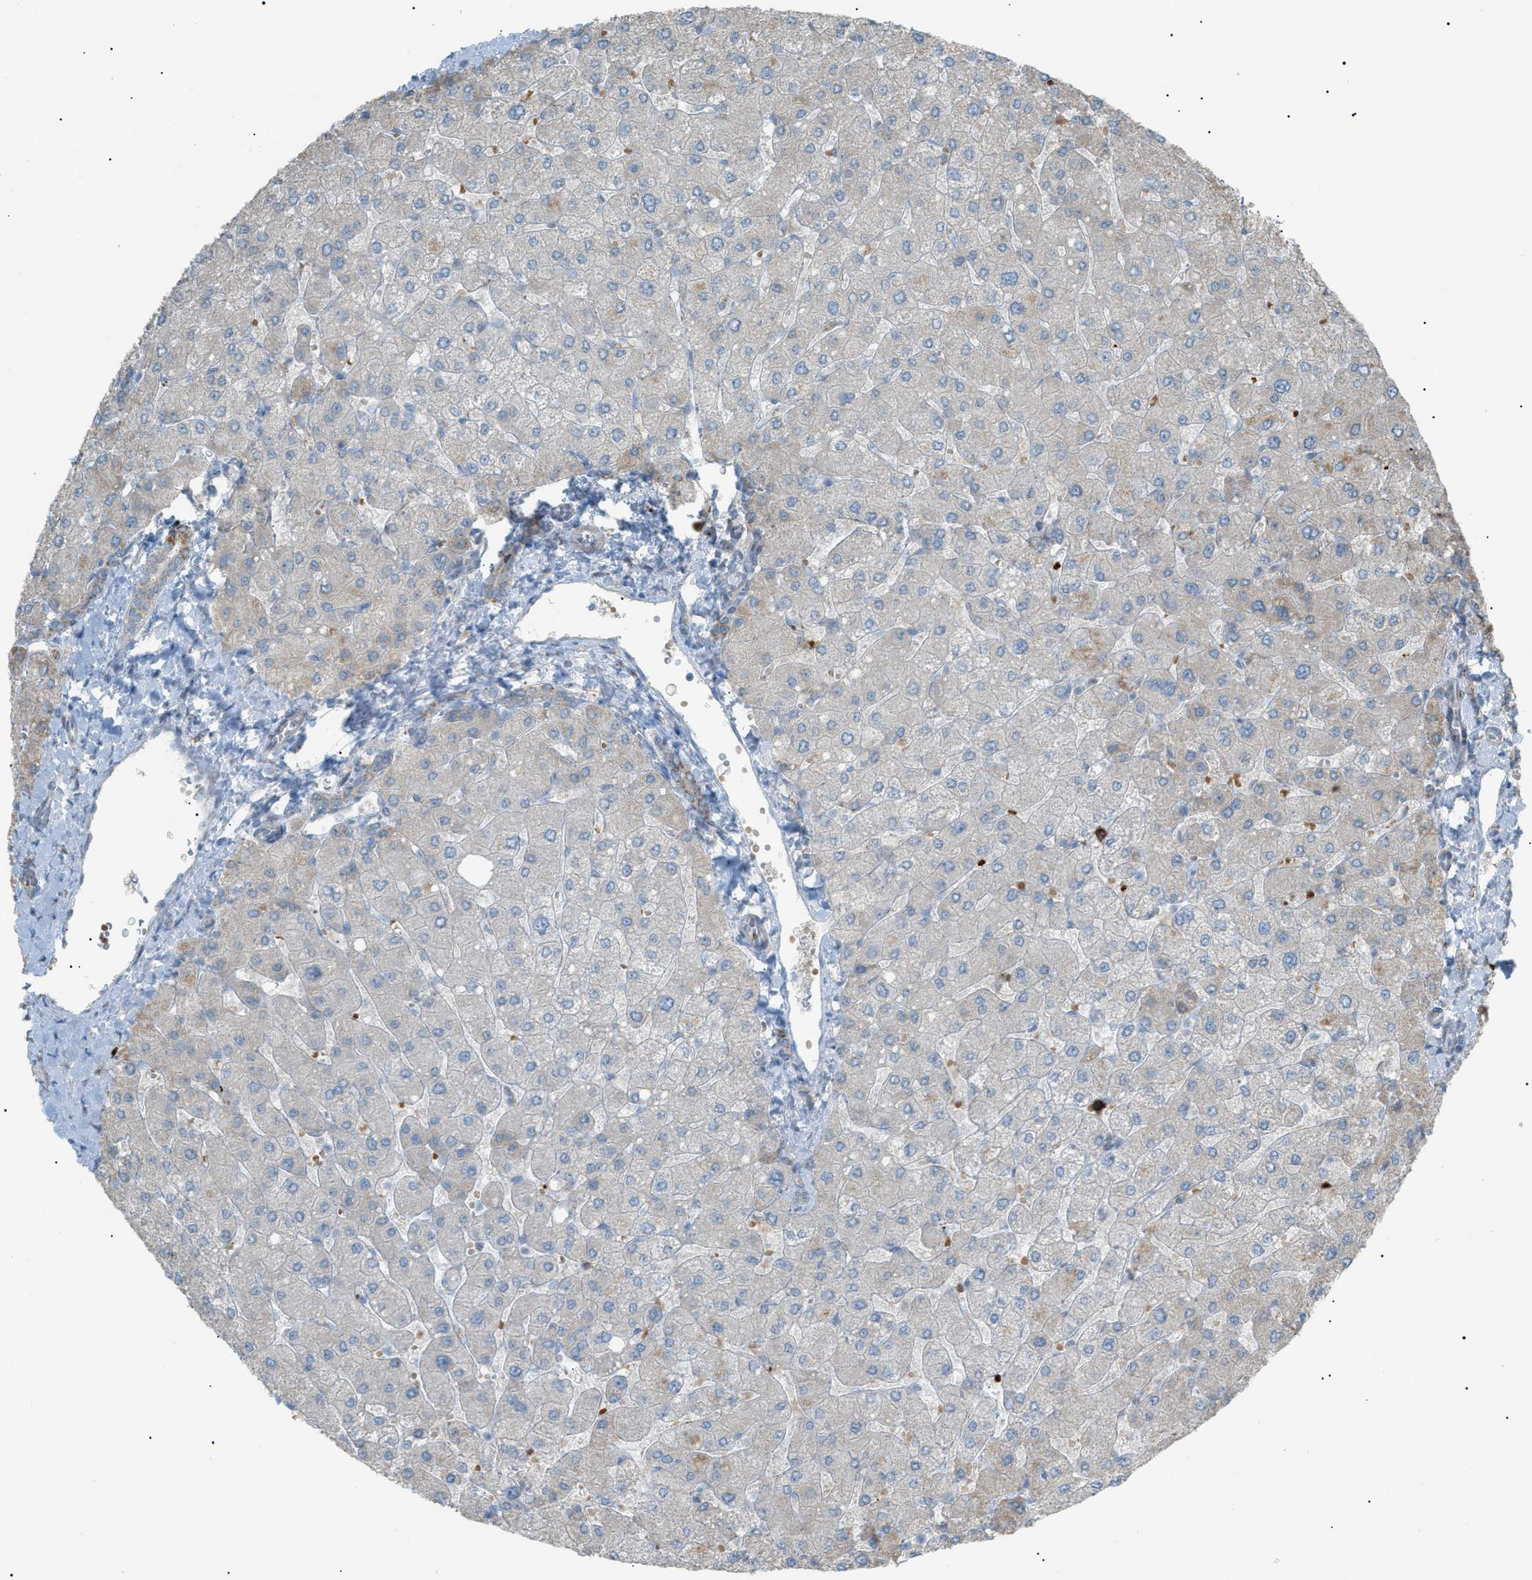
{"staining": {"intensity": "weak", "quantity": "25%-75%", "location": "cytoplasmic/membranous"}, "tissue": "liver", "cell_type": "Cholangiocytes", "image_type": "normal", "snomed": [{"axis": "morphology", "description": "Normal tissue, NOS"}, {"axis": "topography", "description": "Liver"}], "caption": "Immunohistochemistry of normal liver demonstrates low levels of weak cytoplasmic/membranous staining in approximately 25%-75% of cholangiocytes. The staining was performed using DAB (3,3'-diaminobenzidine) to visualize the protein expression in brown, while the nuclei were stained in blue with hematoxylin (Magnification: 20x).", "gene": "ZNF516", "patient": {"sex": "male", "age": 55}}